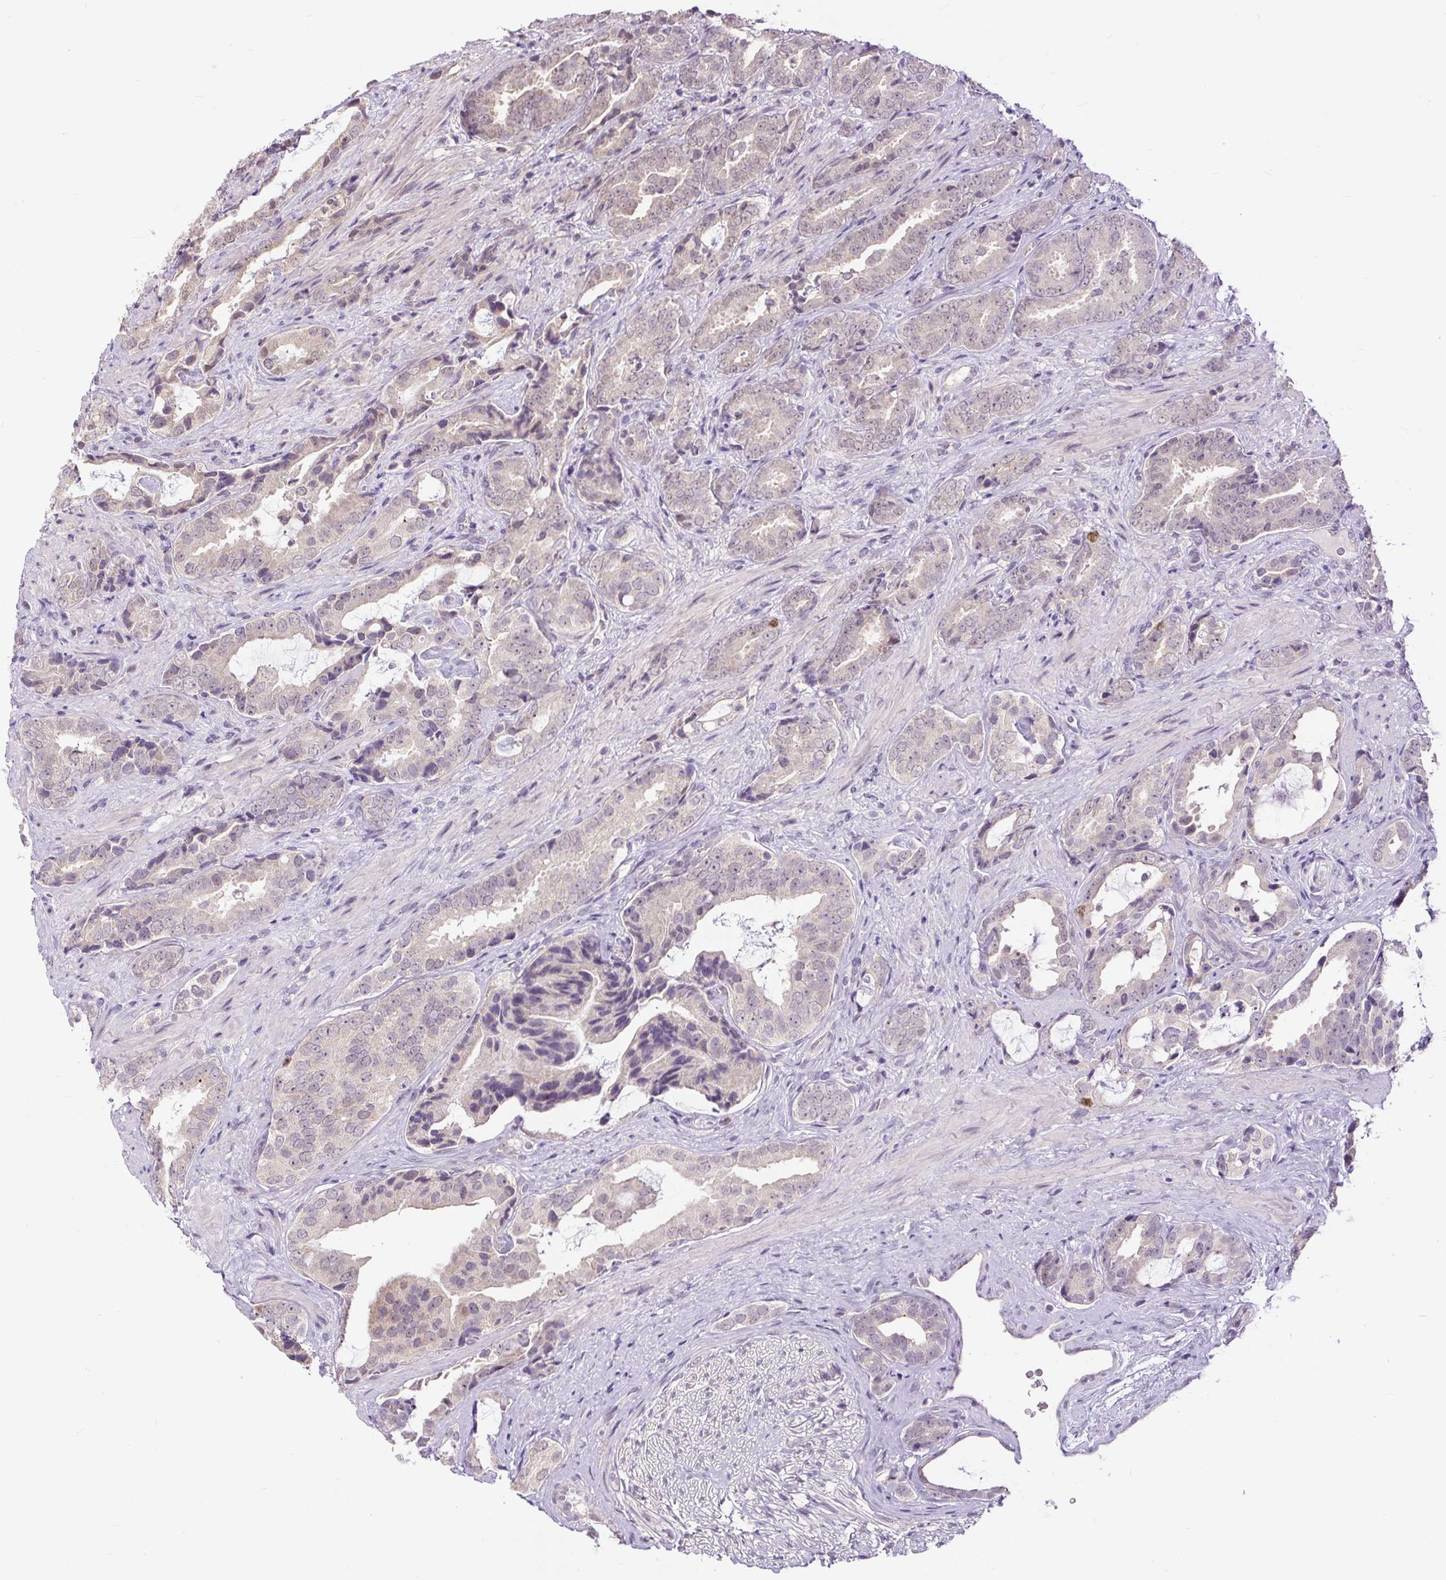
{"staining": {"intensity": "negative", "quantity": "none", "location": "none"}, "tissue": "prostate cancer", "cell_type": "Tumor cells", "image_type": "cancer", "snomed": [{"axis": "morphology", "description": "Adenocarcinoma, High grade"}, {"axis": "topography", "description": "Prostate"}], "caption": "DAB immunohistochemical staining of human prostate cancer displays no significant expression in tumor cells.", "gene": "RACGAP1", "patient": {"sex": "male", "age": 71}}